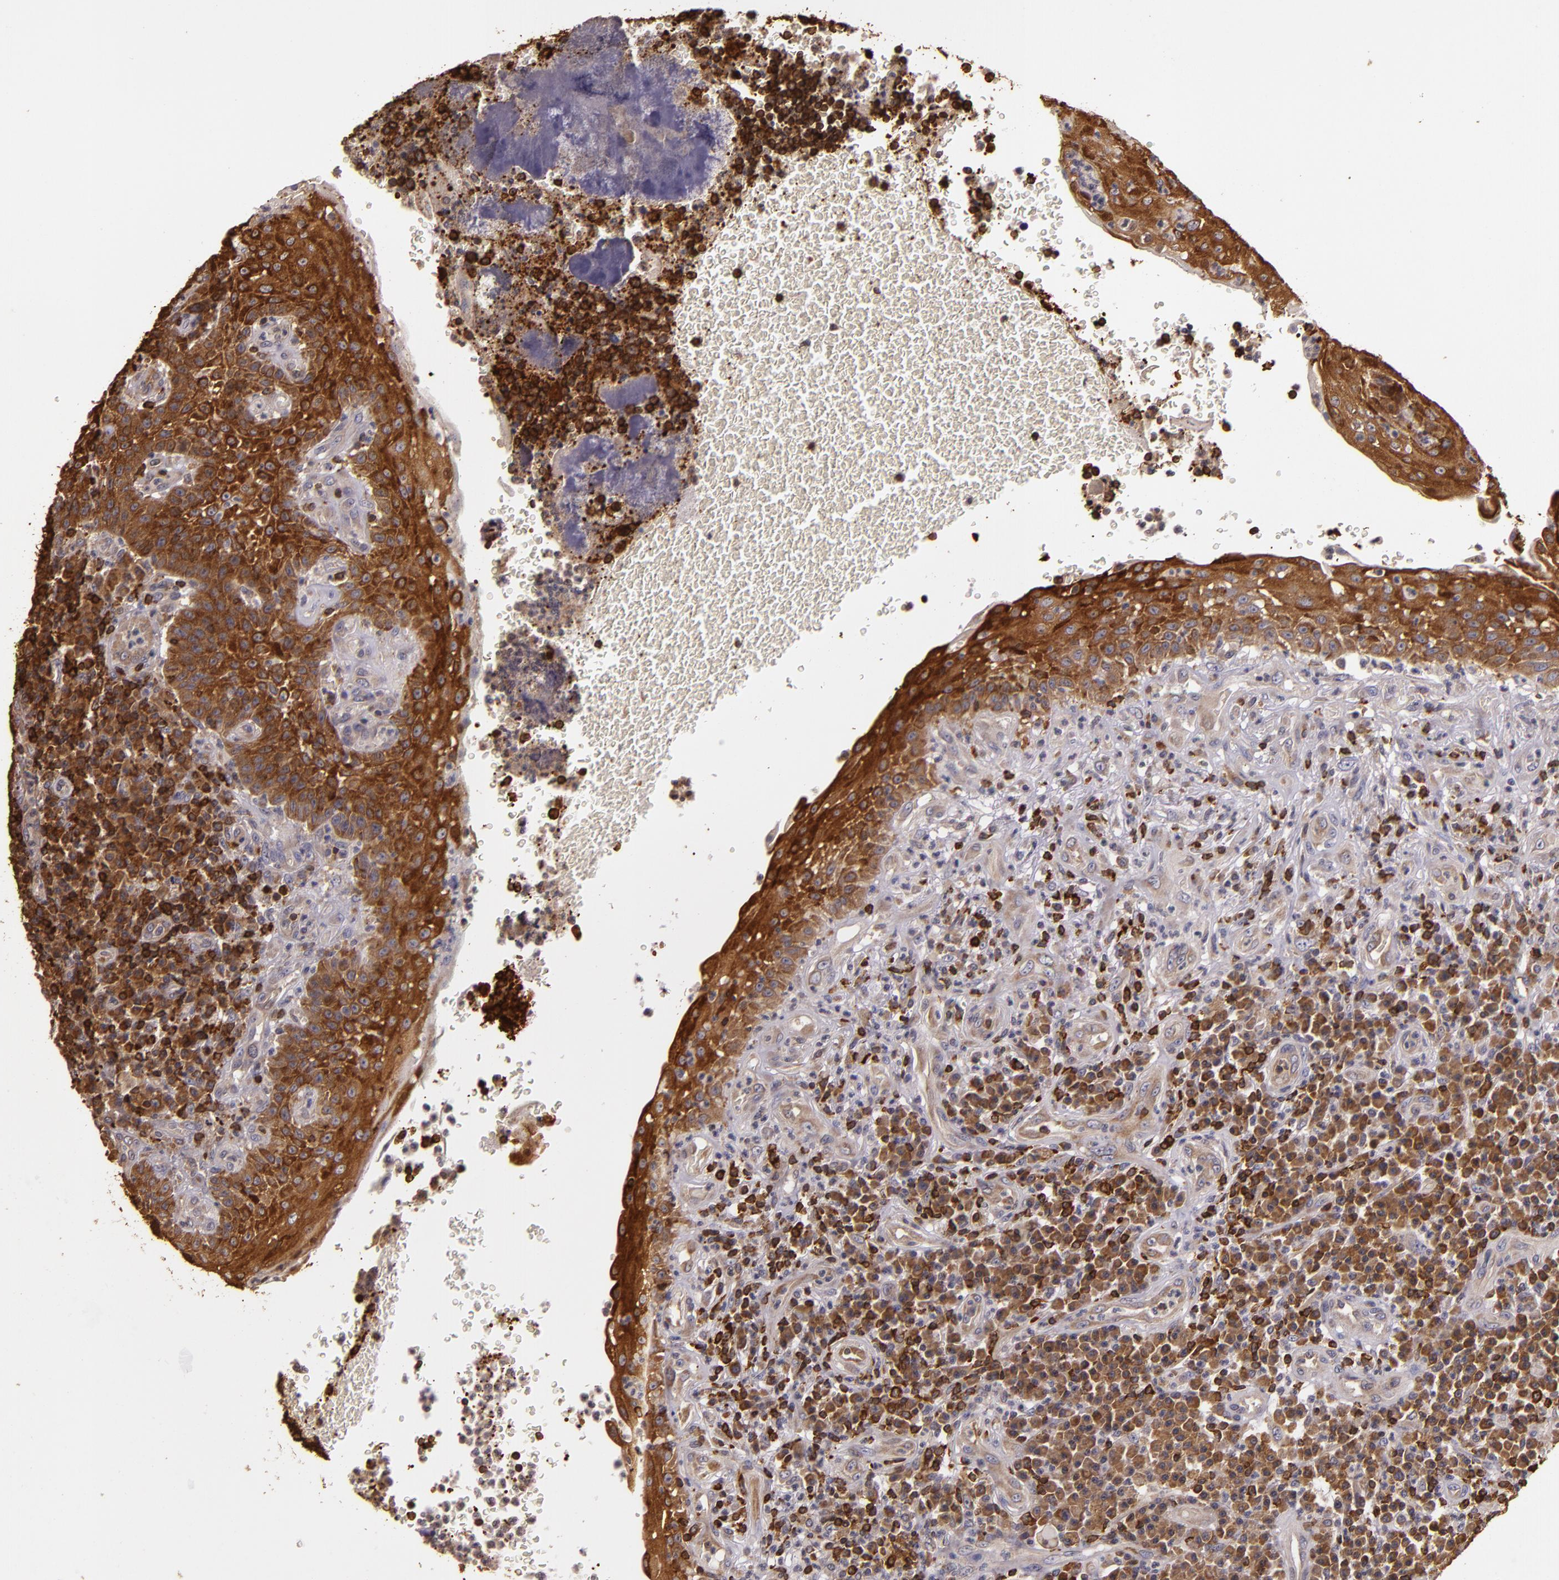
{"staining": {"intensity": "strong", "quantity": ">75%", "location": "cytoplasmic/membranous"}, "tissue": "tonsil", "cell_type": "Germinal center cells", "image_type": "normal", "snomed": [{"axis": "morphology", "description": "Normal tissue, NOS"}, {"axis": "topography", "description": "Tonsil"}], "caption": "IHC (DAB) staining of unremarkable human tonsil reveals strong cytoplasmic/membranous protein staining in approximately >75% of germinal center cells.", "gene": "SLC9A3R1", "patient": {"sex": "female", "age": 40}}